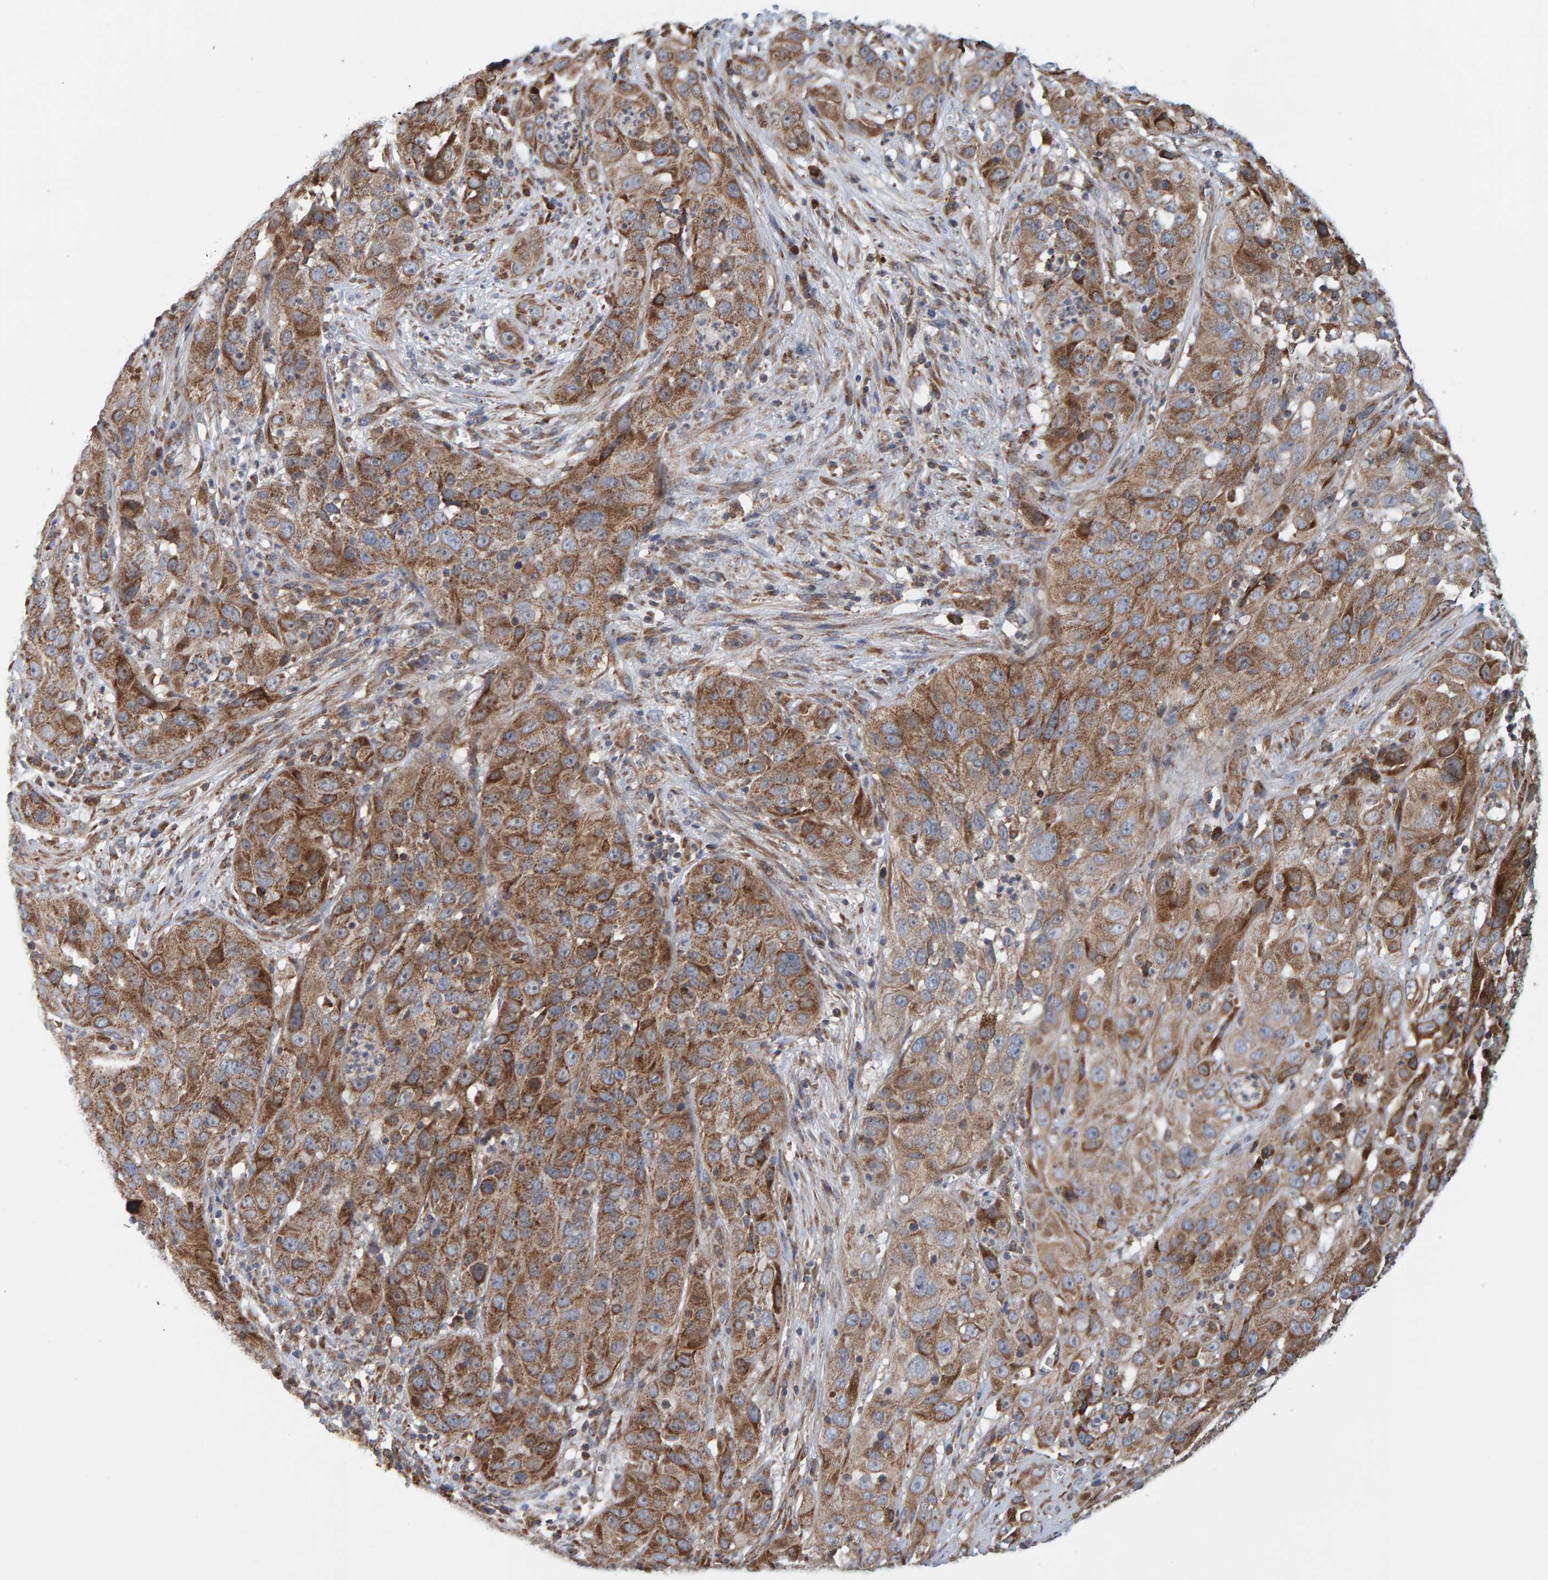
{"staining": {"intensity": "moderate", "quantity": ">75%", "location": "cytoplasmic/membranous"}, "tissue": "cervical cancer", "cell_type": "Tumor cells", "image_type": "cancer", "snomed": [{"axis": "morphology", "description": "Squamous cell carcinoma, NOS"}, {"axis": "topography", "description": "Cervix"}], "caption": "Protein staining of squamous cell carcinoma (cervical) tissue exhibits moderate cytoplasmic/membranous expression in about >75% of tumor cells.", "gene": "MRPL45", "patient": {"sex": "female", "age": 32}}